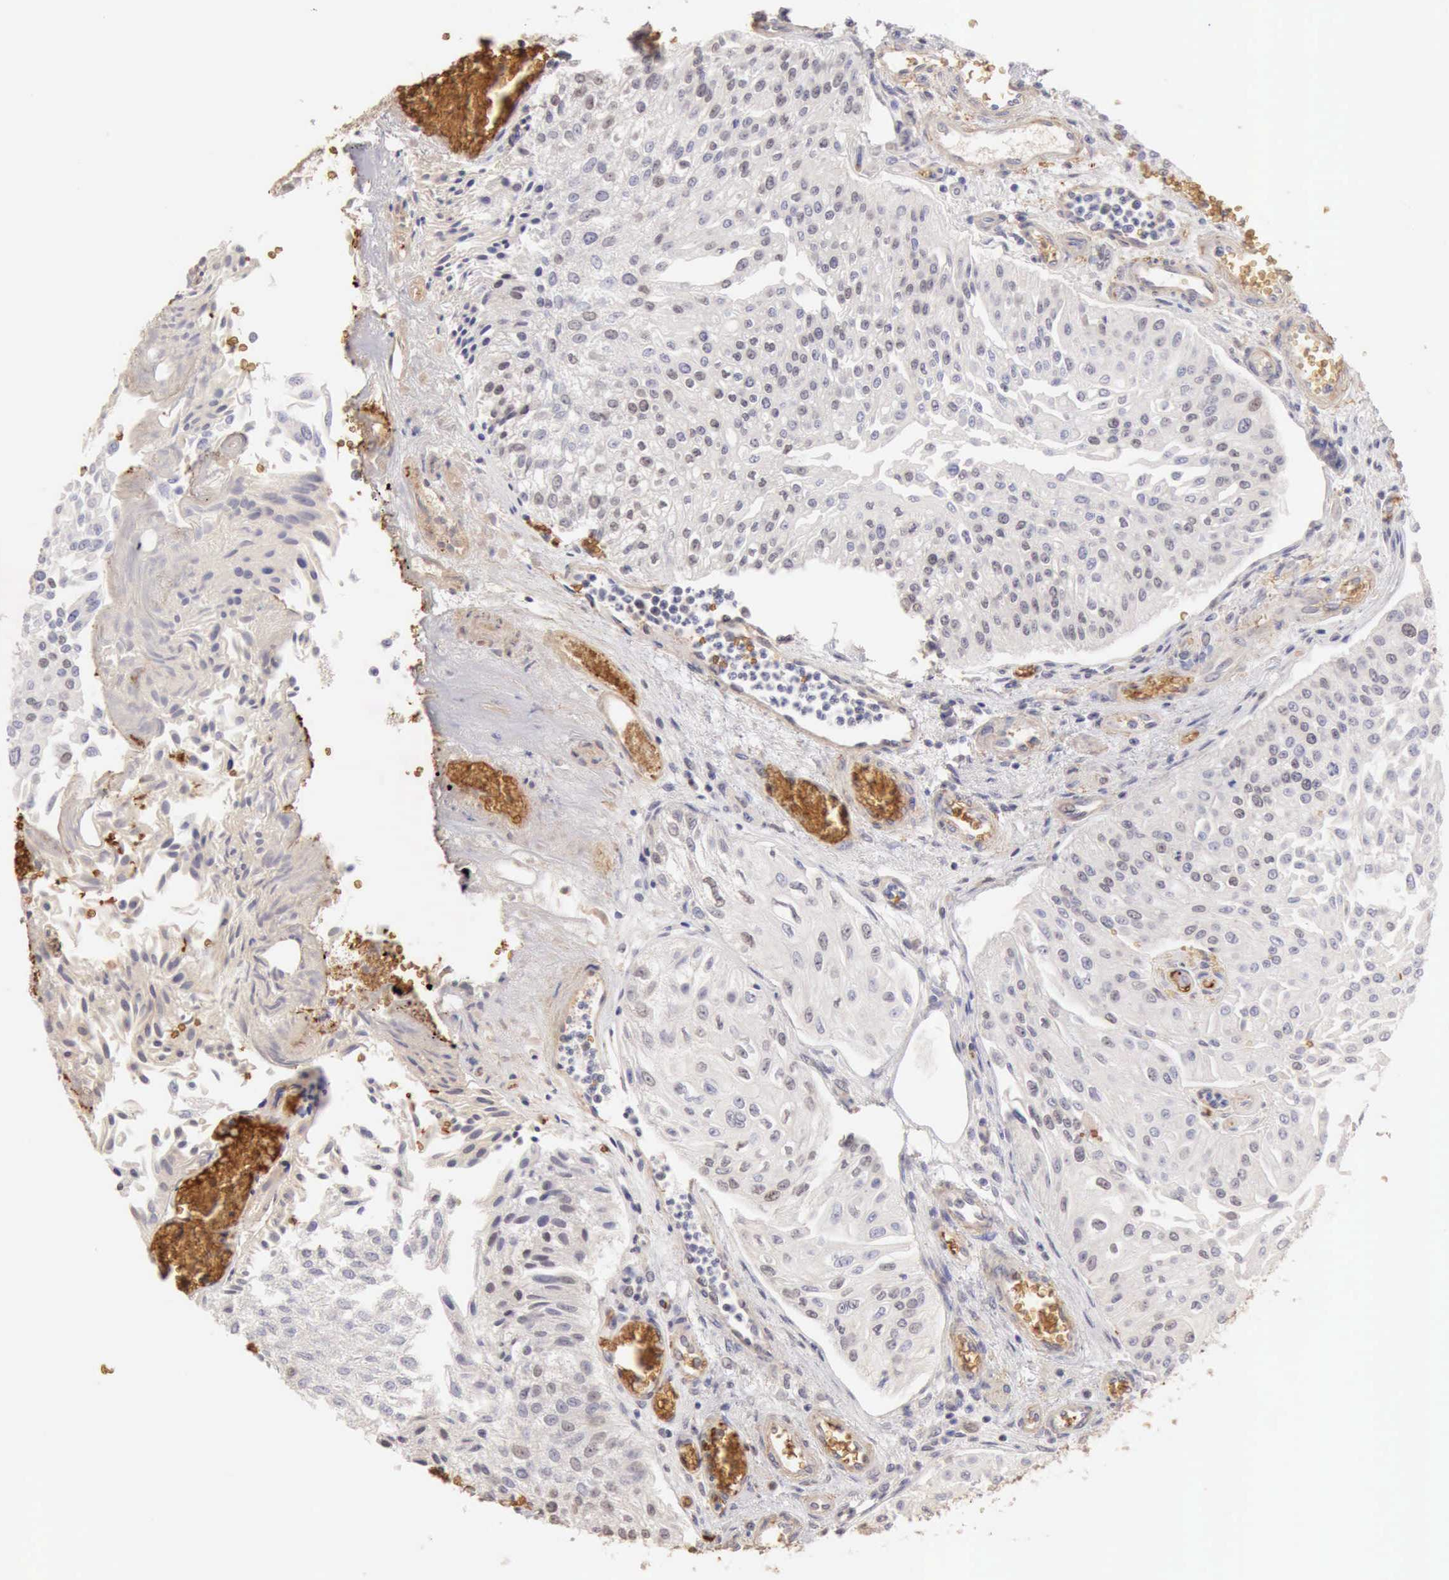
{"staining": {"intensity": "weak", "quantity": "<25%", "location": "nuclear"}, "tissue": "urothelial cancer", "cell_type": "Tumor cells", "image_type": "cancer", "snomed": [{"axis": "morphology", "description": "Urothelial carcinoma, Low grade"}, {"axis": "topography", "description": "Urinary bladder"}], "caption": "Immunohistochemistry photomicrograph of neoplastic tissue: urothelial cancer stained with DAB reveals no significant protein staining in tumor cells.", "gene": "CFI", "patient": {"sex": "male", "age": 86}}